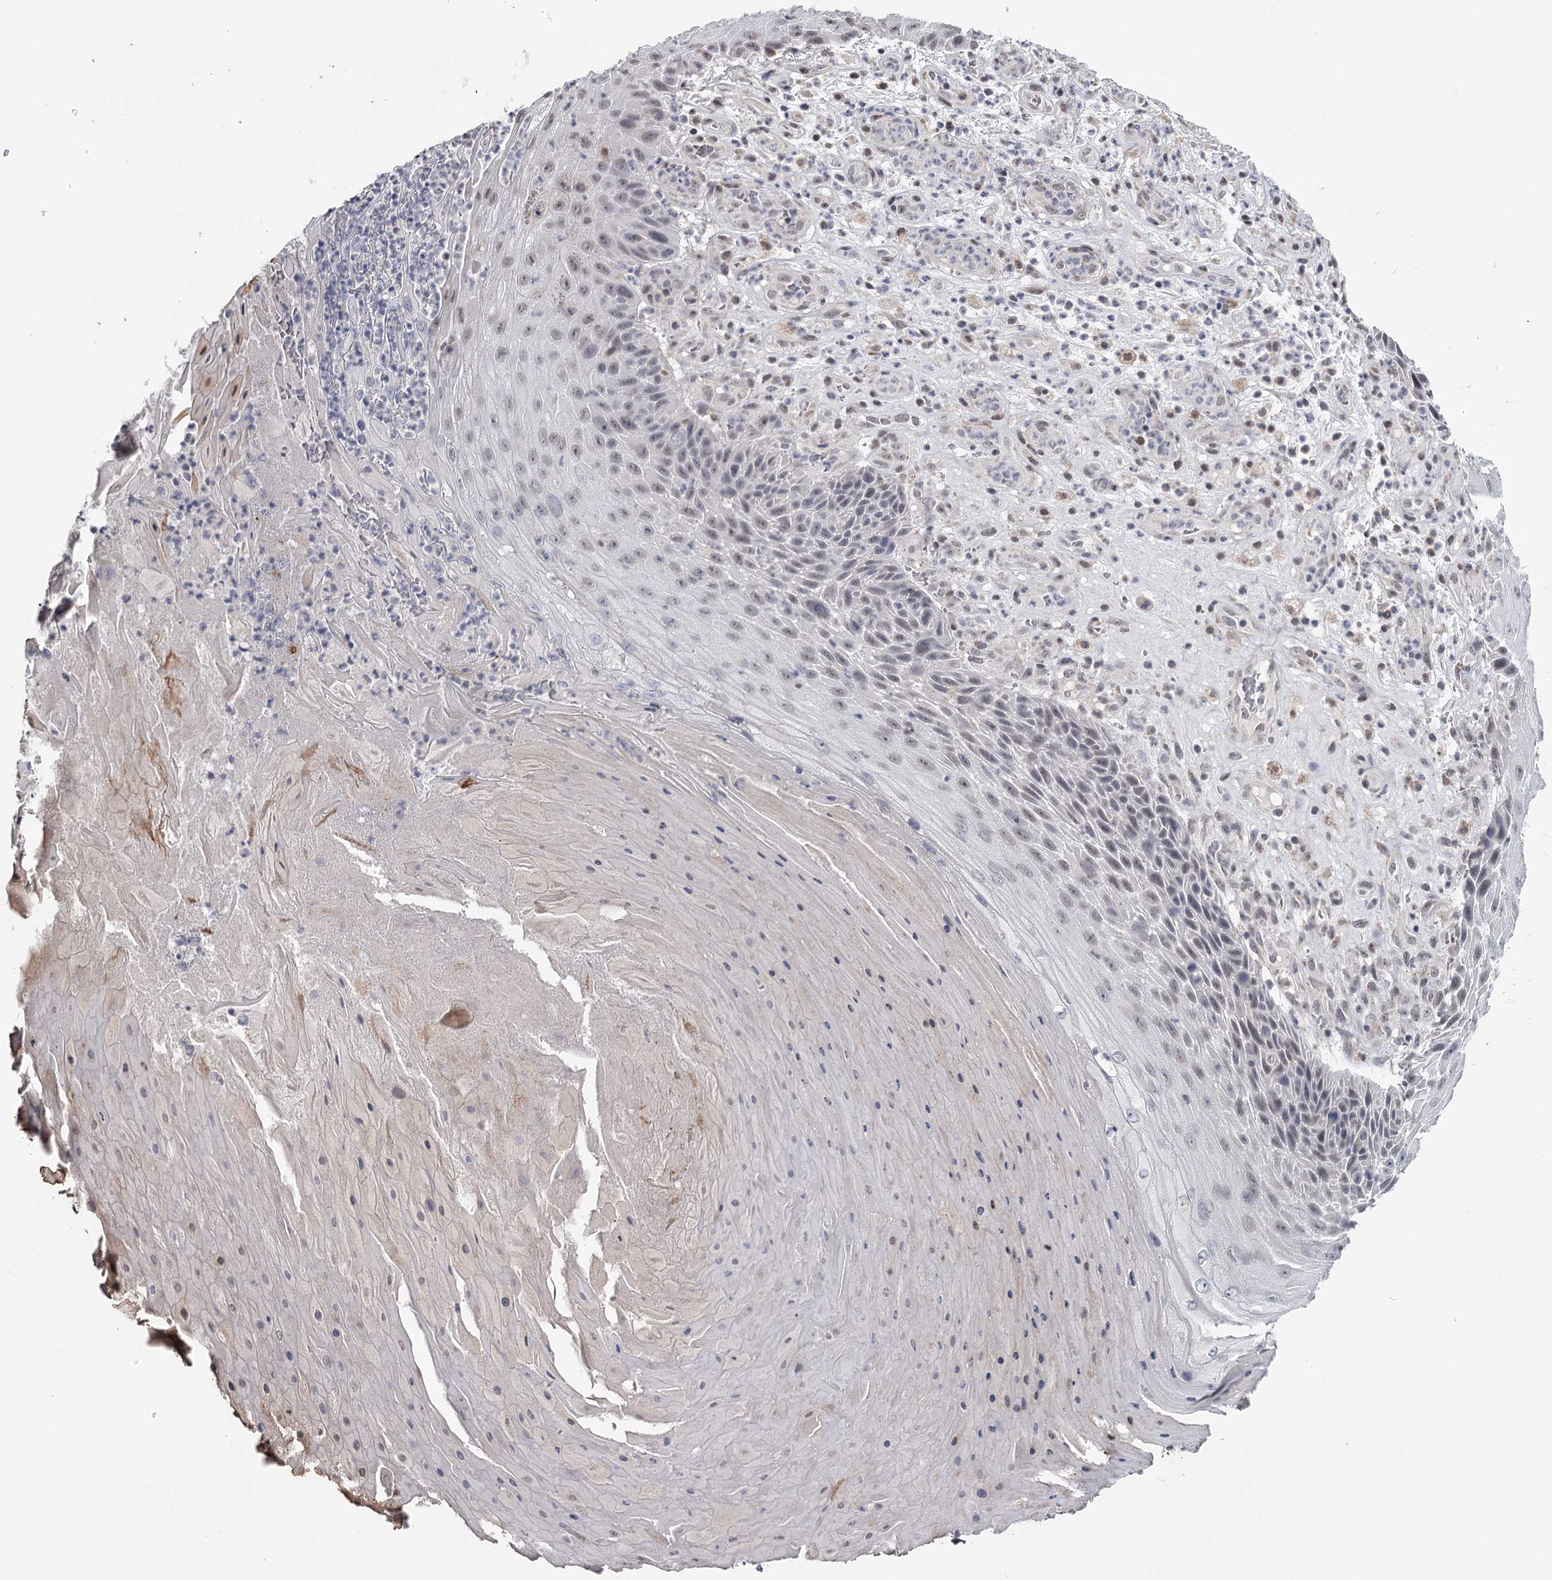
{"staining": {"intensity": "weak", "quantity": "25%-75%", "location": "nuclear"}, "tissue": "skin cancer", "cell_type": "Tumor cells", "image_type": "cancer", "snomed": [{"axis": "morphology", "description": "Squamous cell carcinoma, NOS"}, {"axis": "topography", "description": "Skin"}], "caption": "Immunohistochemistry image of neoplastic tissue: squamous cell carcinoma (skin) stained using immunohistochemistry (IHC) displays low levels of weak protein expression localized specifically in the nuclear of tumor cells, appearing as a nuclear brown color.", "gene": "GTSF1", "patient": {"sex": "female", "age": 88}}